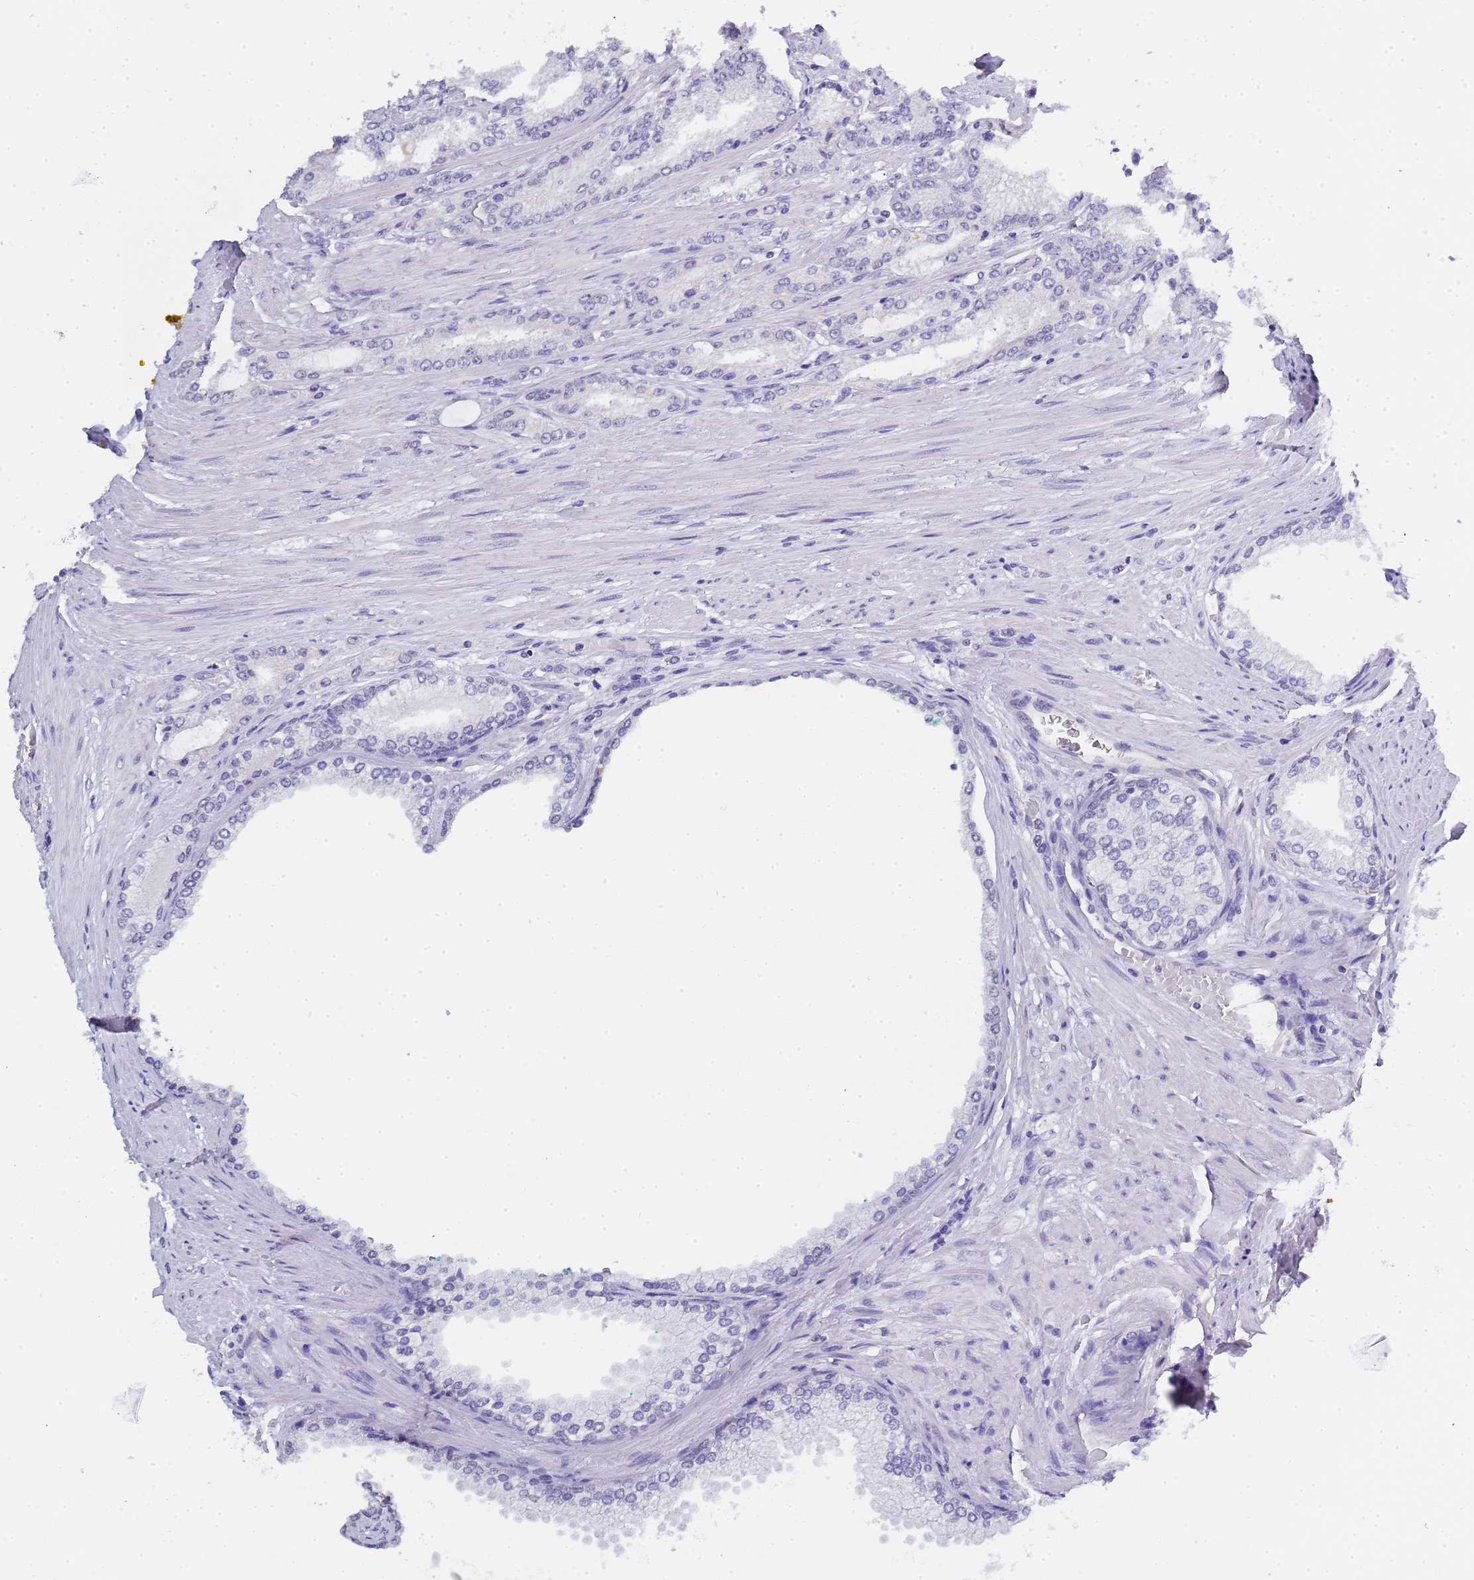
{"staining": {"intensity": "negative", "quantity": "none", "location": "none"}, "tissue": "prostate cancer", "cell_type": "Tumor cells", "image_type": "cancer", "snomed": [{"axis": "morphology", "description": "Adenocarcinoma, High grade"}, {"axis": "topography", "description": "Prostate"}], "caption": "A high-resolution histopathology image shows immunohistochemistry staining of prostate cancer (adenocarcinoma (high-grade)), which reveals no significant expression in tumor cells.", "gene": "CTRC", "patient": {"sex": "male", "age": 66}}